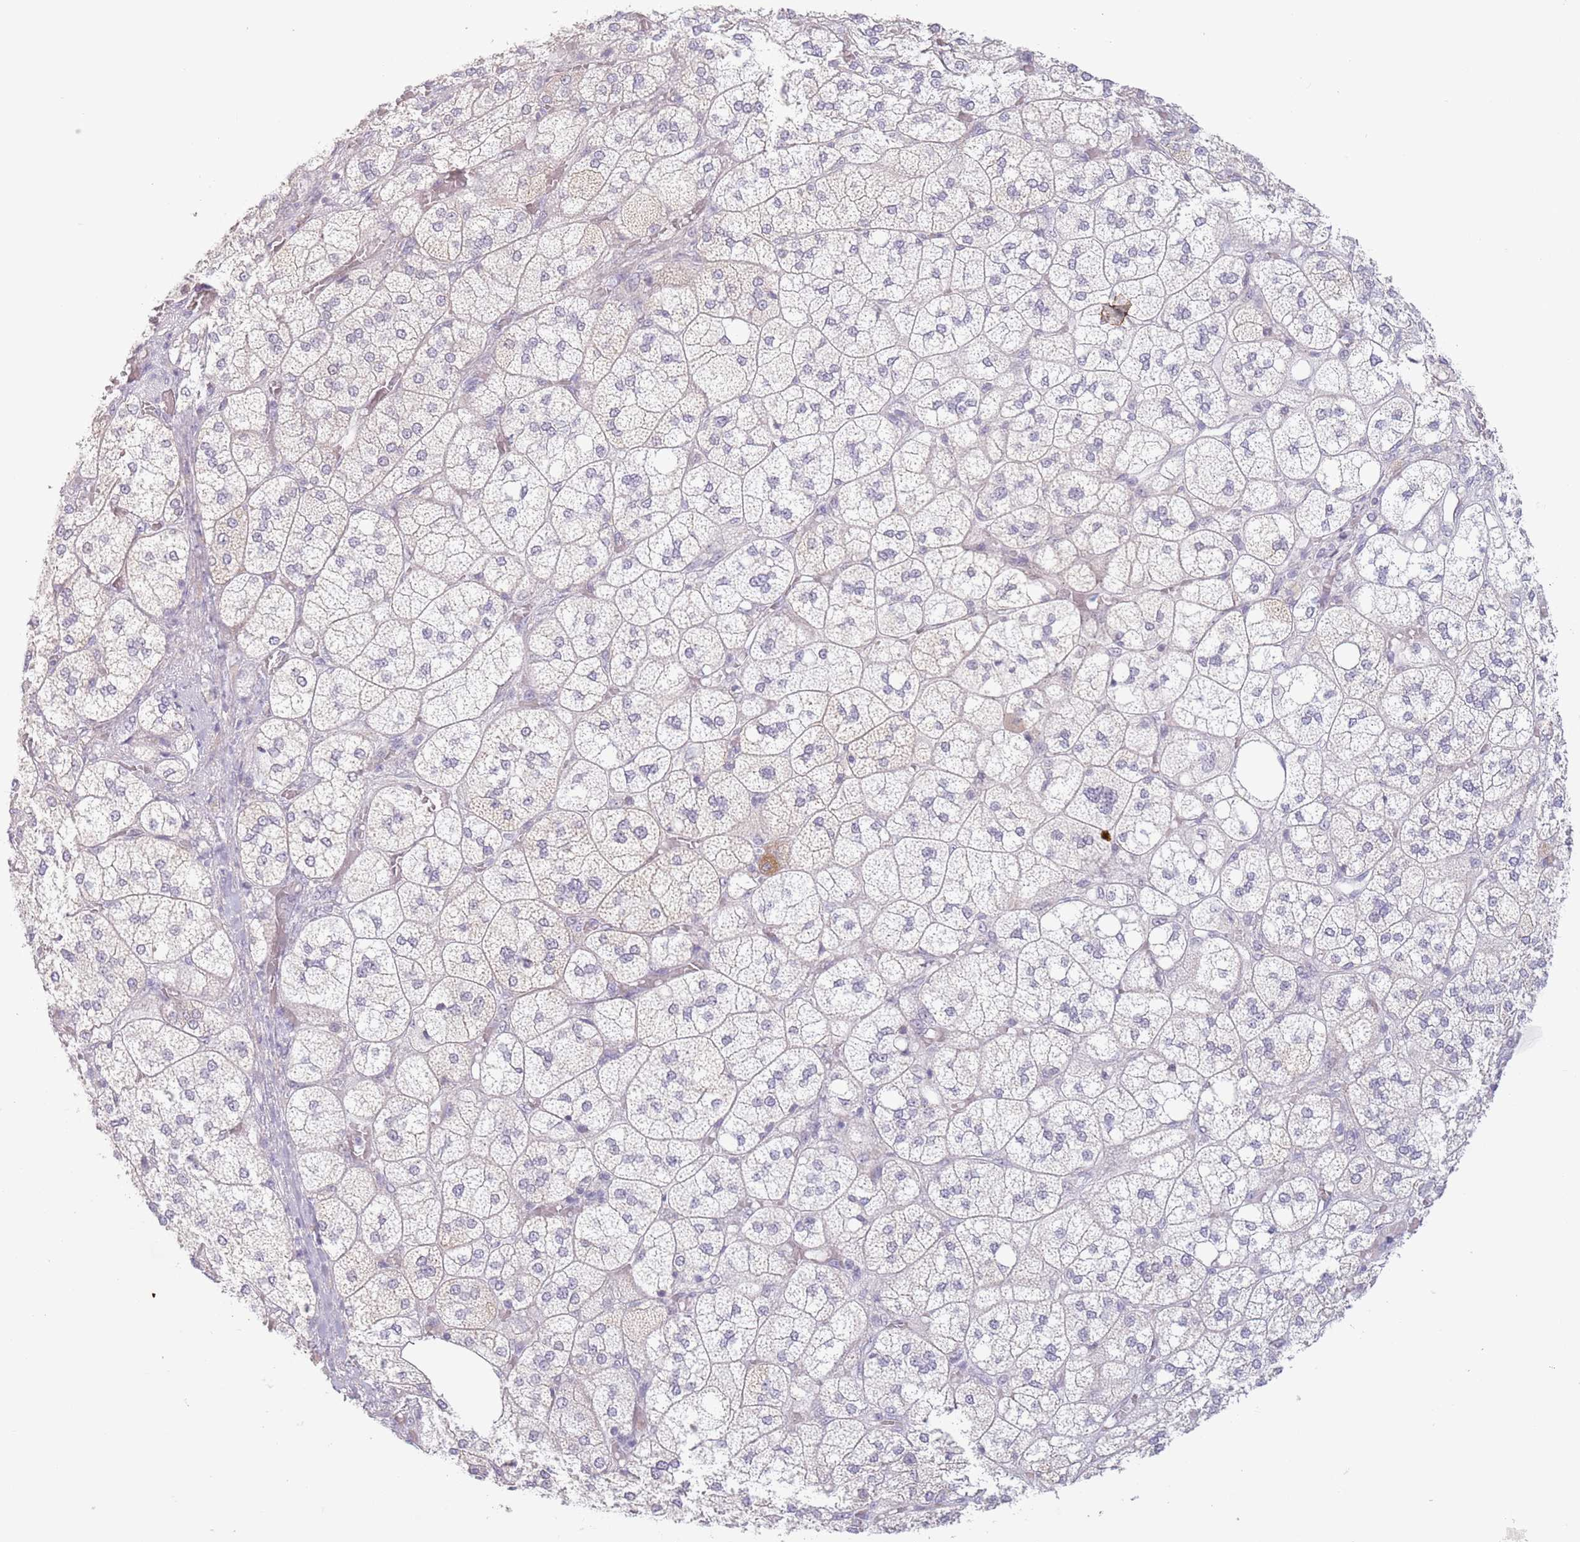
{"staining": {"intensity": "weak", "quantity": "<25%", "location": "cytoplasmic/membranous"}, "tissue": "adrenal gland", "cell_type": "Glandular cells", "image_type": "normal", "snomed": [{"axis": "morphology", "description": "Normal tissue, NOS"}, {"axis": "topography", "description": "Adrenal gland"}], "caption": "There is no significant positivity in glandular cells of adrenal gland. (DAB (3,3'-diaminobenzidine) immunohistochemistry with hematoxylin counter stain).", "gene": "MRPL34", "patient": {"sex": "male", "age": 61}}